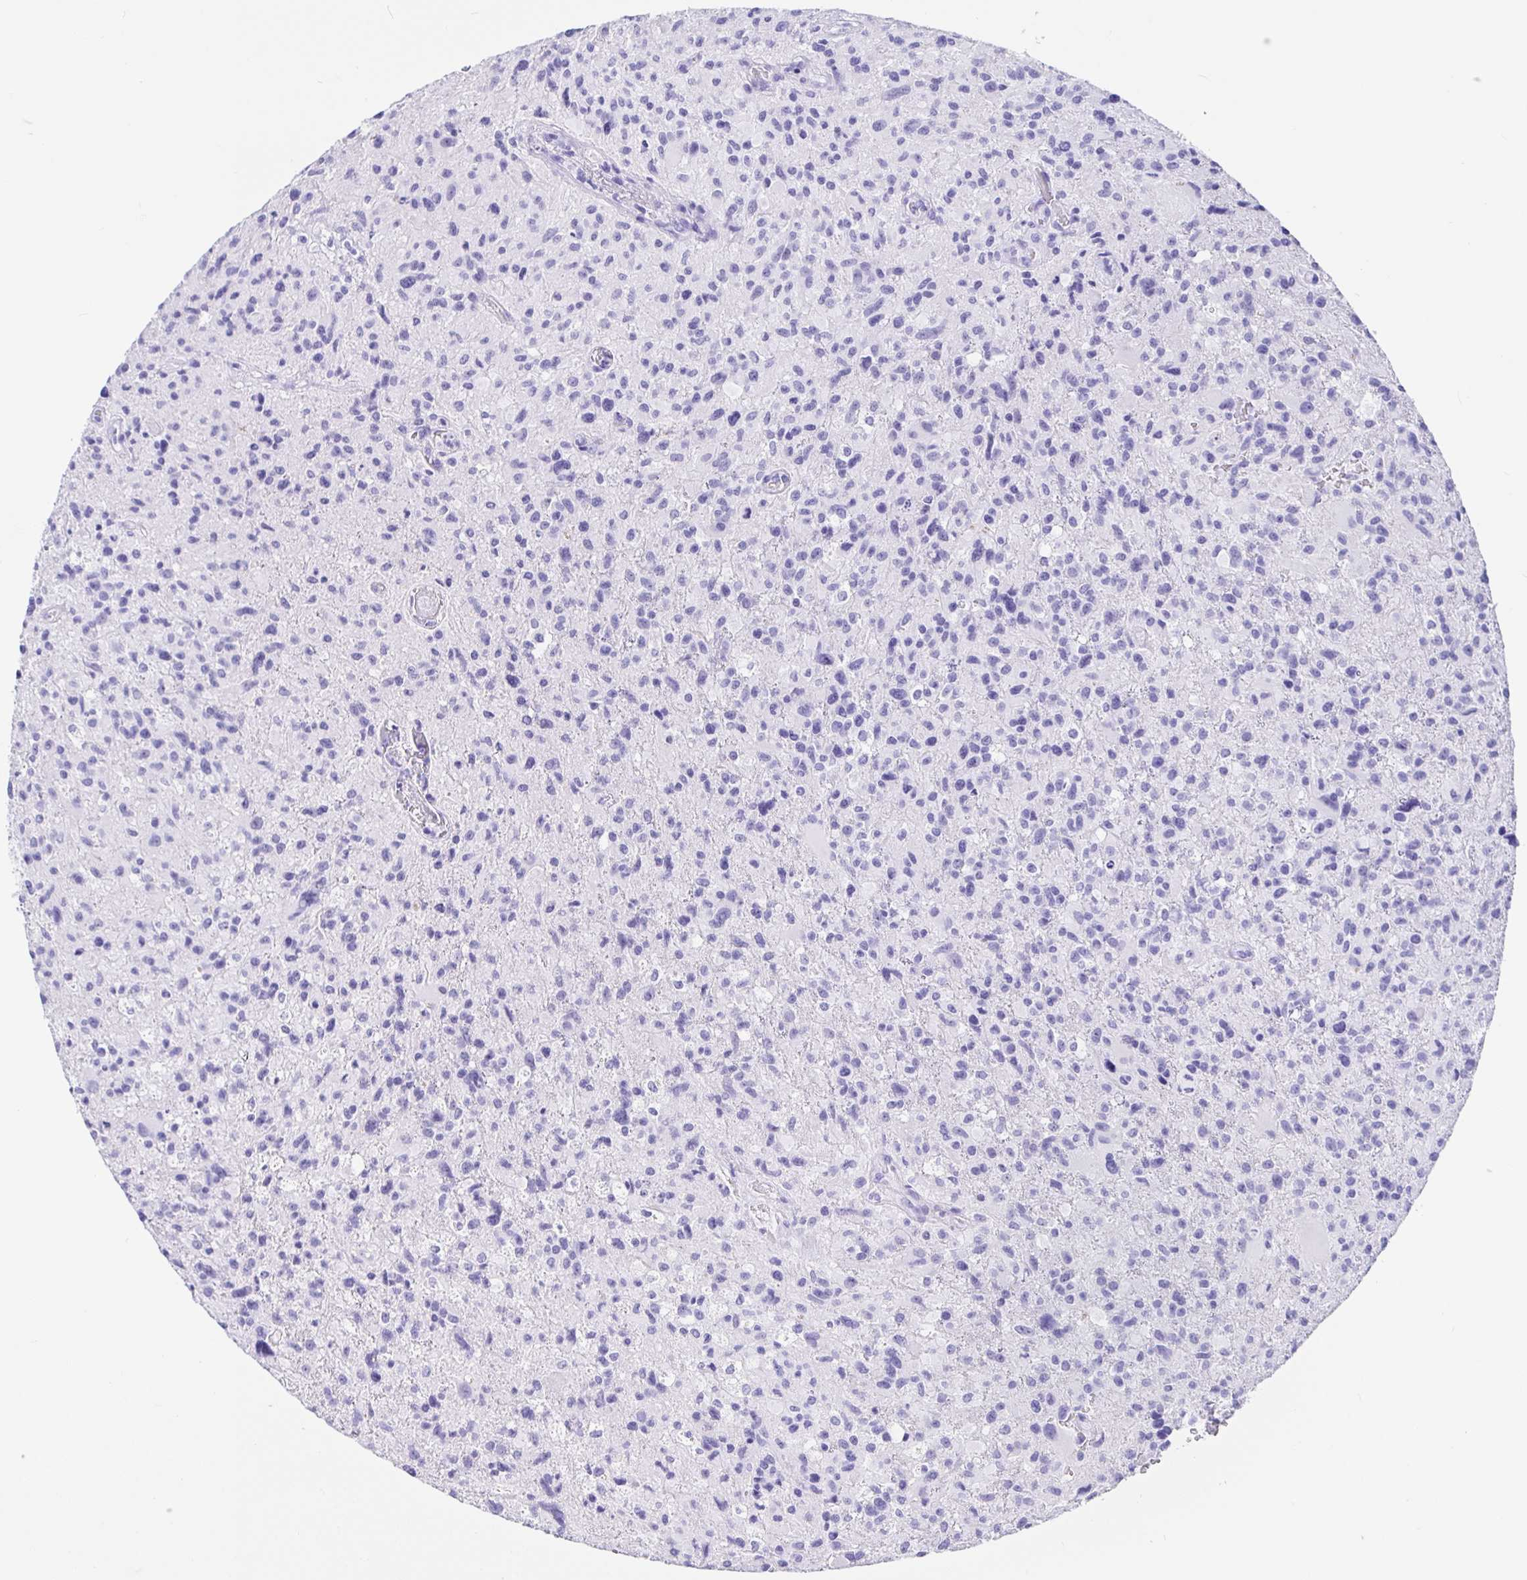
{"staining": {"intensity": "negative", "quantity": "none", "location": "none"}, "tissue": "glioma", "cell_type": "Tumor cells", "image_type": "cancer", "snomed": [{"axis": "morphology", "description": "Glioma, malignant, High grade"}, {"axis": "topography", "description": "Brain"}], "caption": "High magnification brightfield microscopy of glioma stained with DAB (brown) and counterstained with hematoxylin (blue): tumor cells show no significant positivity.", "gene": "PRAMEF19", "patient": {"sex": "male", "age": 63}}